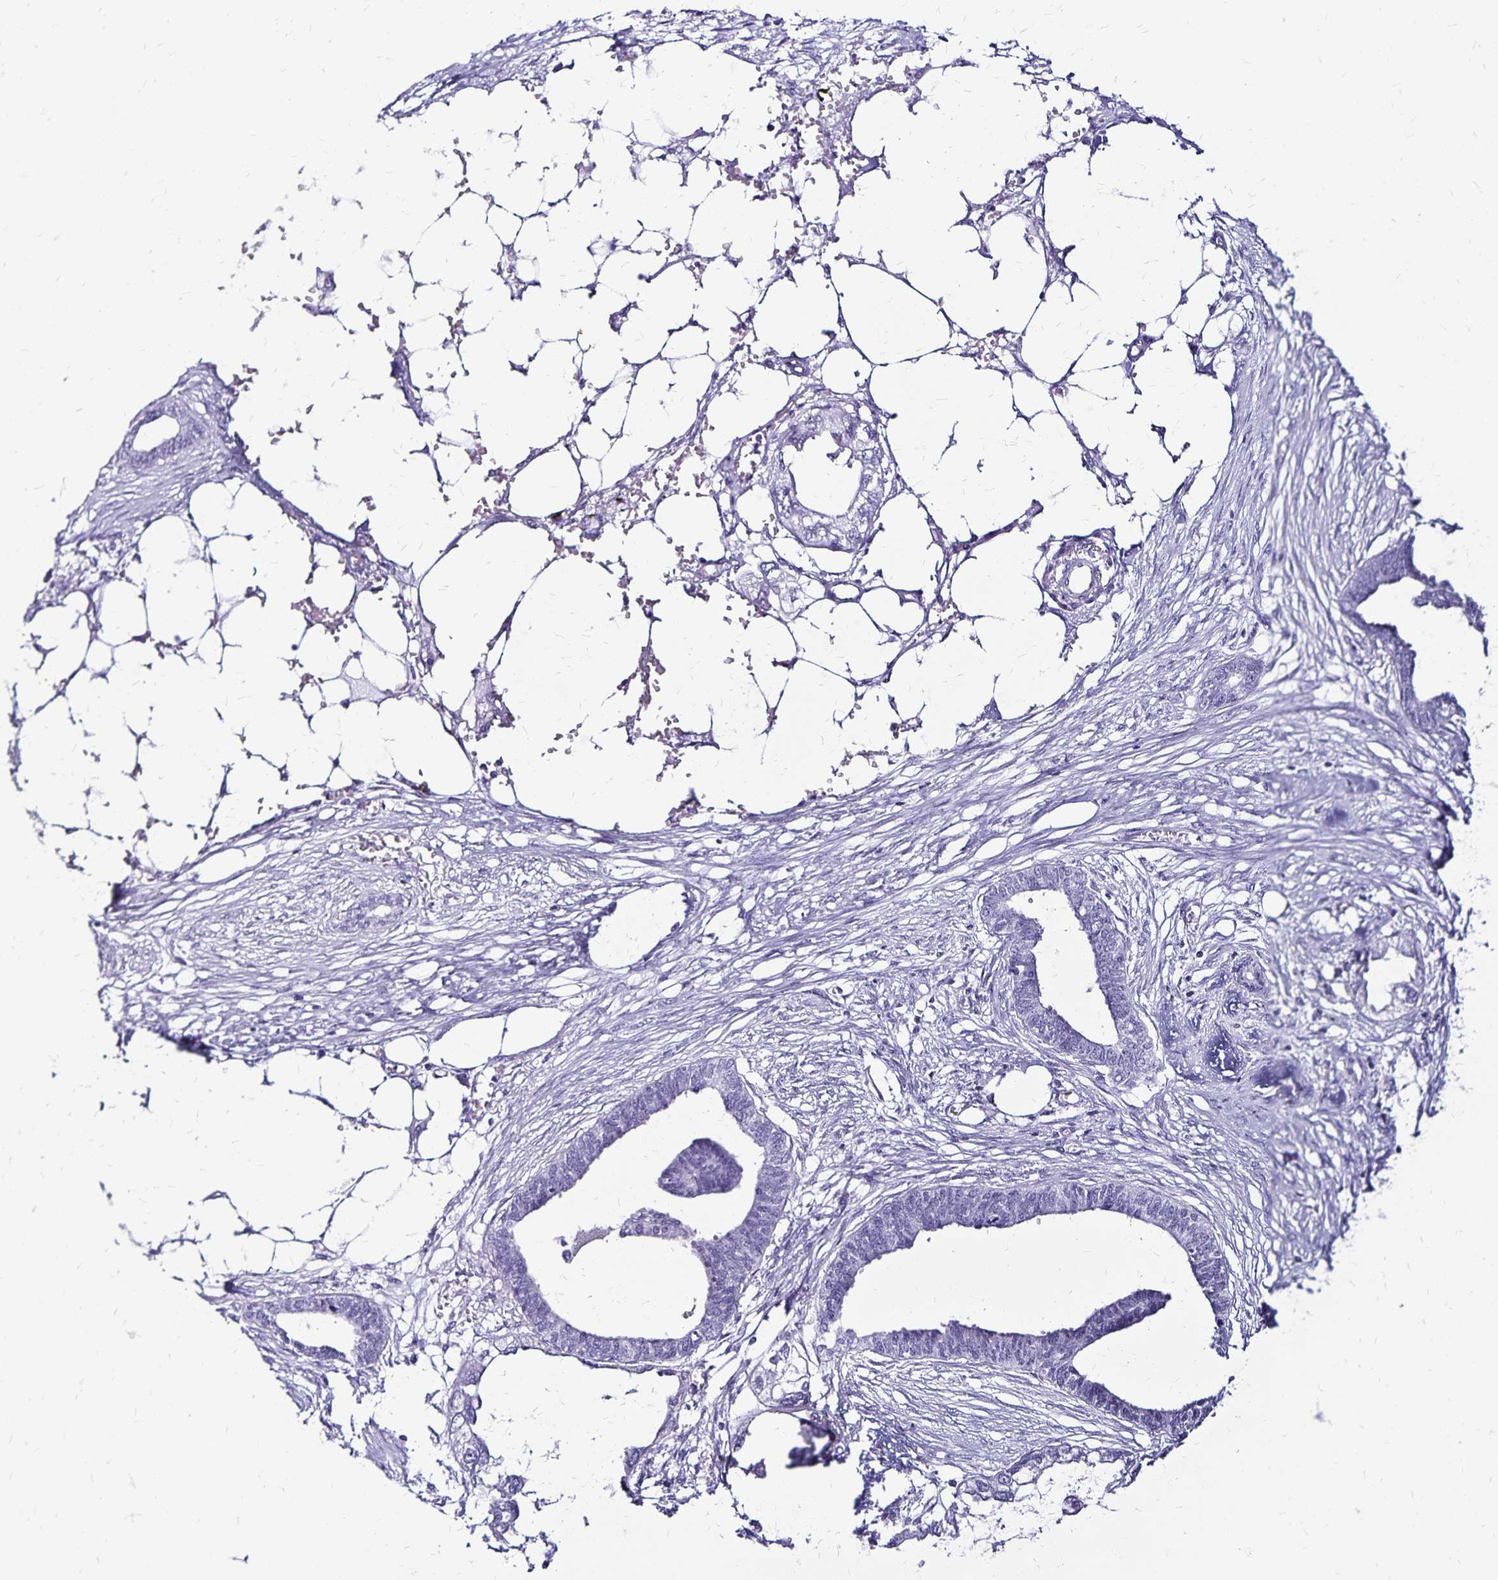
{"staining": {"intensity": "negative", "quantity": "none", "location": "none"}, "tissue": "endometrial cancer", "cell_type": "Tumor cells", "image_type": "cancer", "snomed": [{"axis": "morphology", "description": "Adenocarcinoma, NOS"}, {"axis": "morphology", "description": "Adenocarcinoma, metastatic, NOS"}, {"axis": "topography", "description": "Adipose tissue"}, {"axis": "topography", "description": "Endometrium"}], "caption": "Tumor cells are negative for brown protein staining in adenocarcinoma (endometrial).", "gene": "LIN28B", "patient": {"sex": "female", "age": 67}}